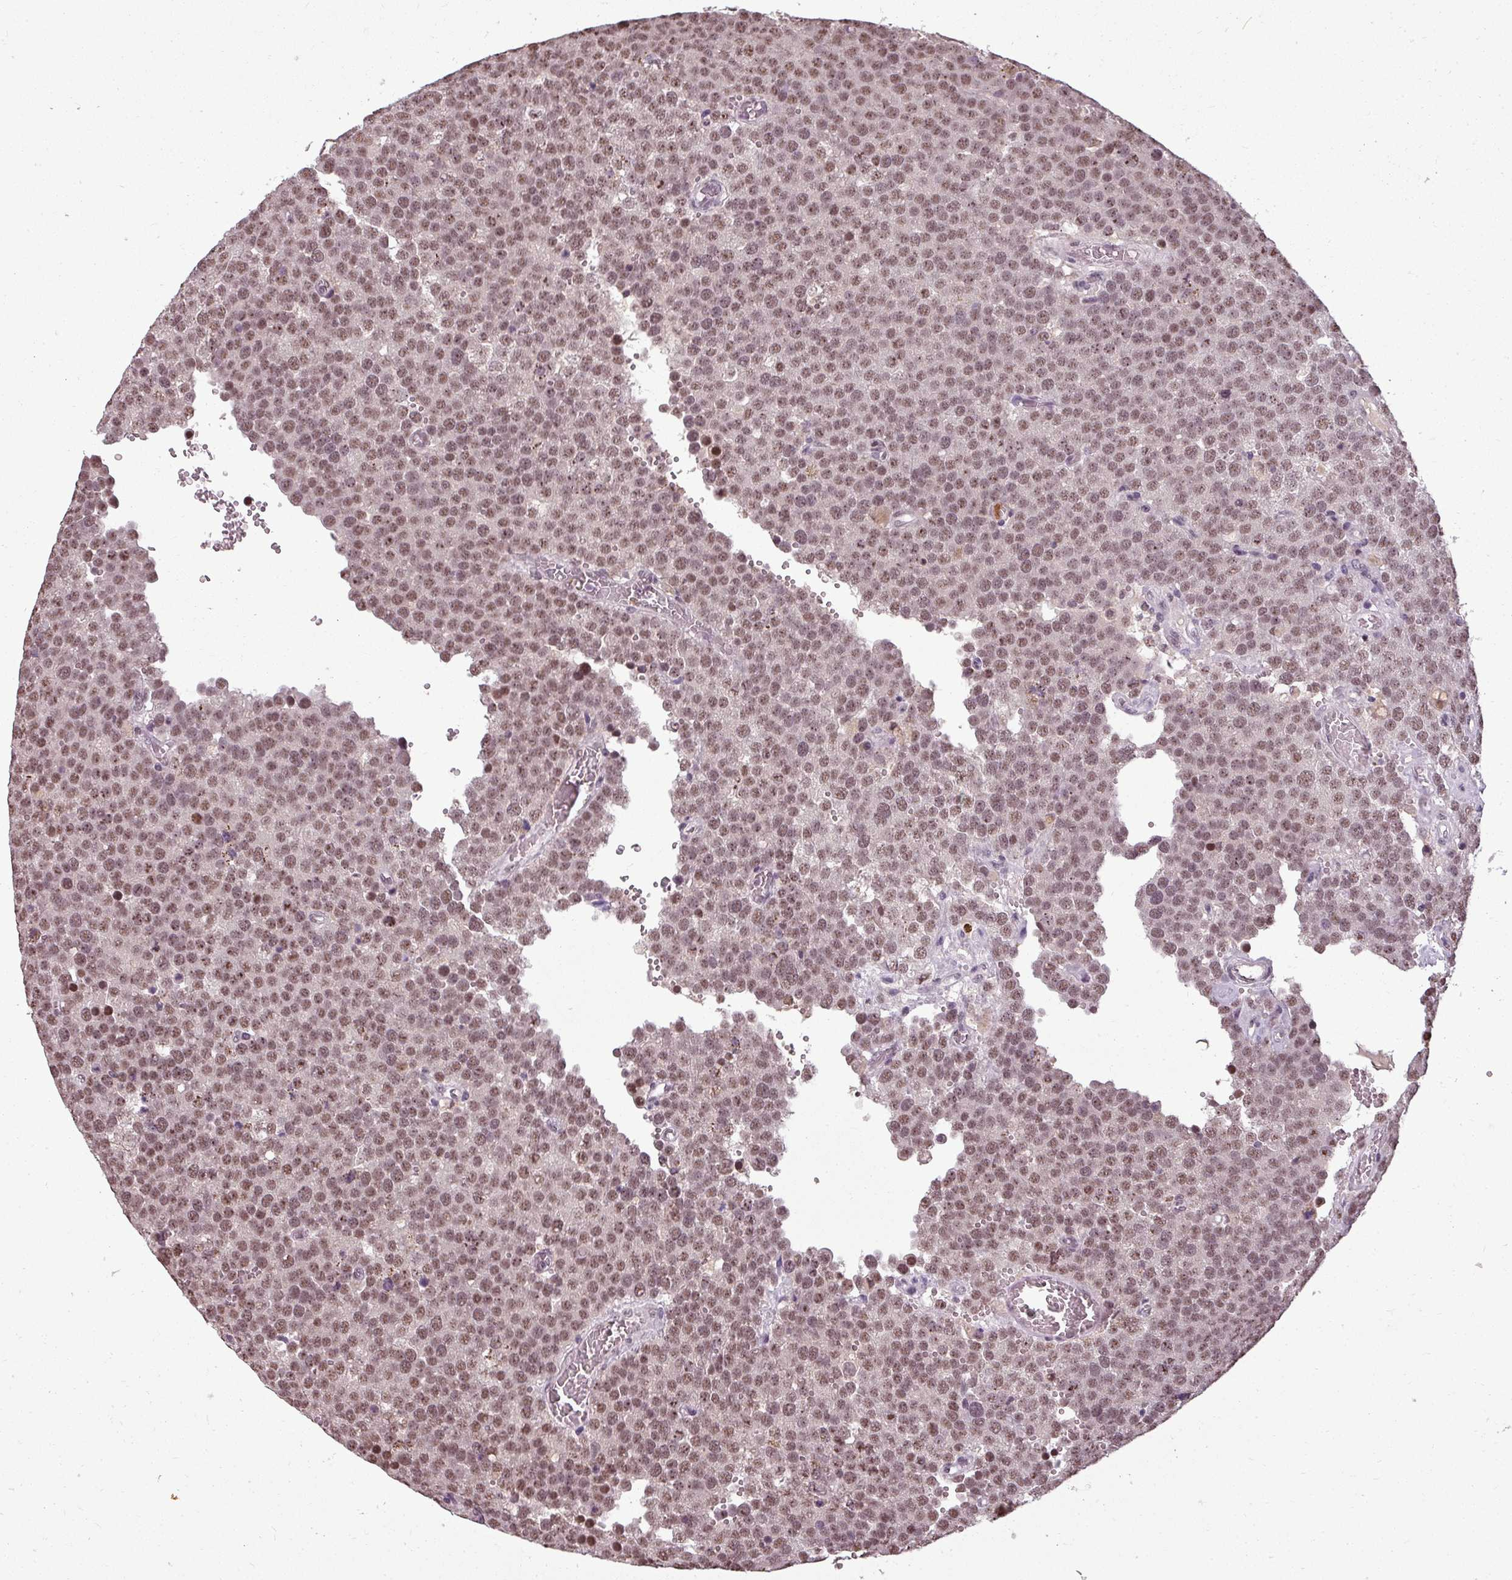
{"staining": {"intensity": "moderate", "quantity": ">75%", "location": "nuclear"}, "tissue": "testis cancer", "cell_type": "Tumor cells", "image_type": "cancer", "snomed": [{"axis": "morphology", "description": "Normal tissue, NOS"}, {"axis": "morphology", "description": "Seminoma, NOS"}, {"axis": "topography", "description": "Testis"}], "caption": "Immunohistochemistry (IHC) photomicrograph of testis cancer stained for a protein (brown), which shows medium levels of moderate nuclear positivity in about >75% of tumor cells.", "gene": "BCAS3", "patient": {"sex": "male", "age": 71}}